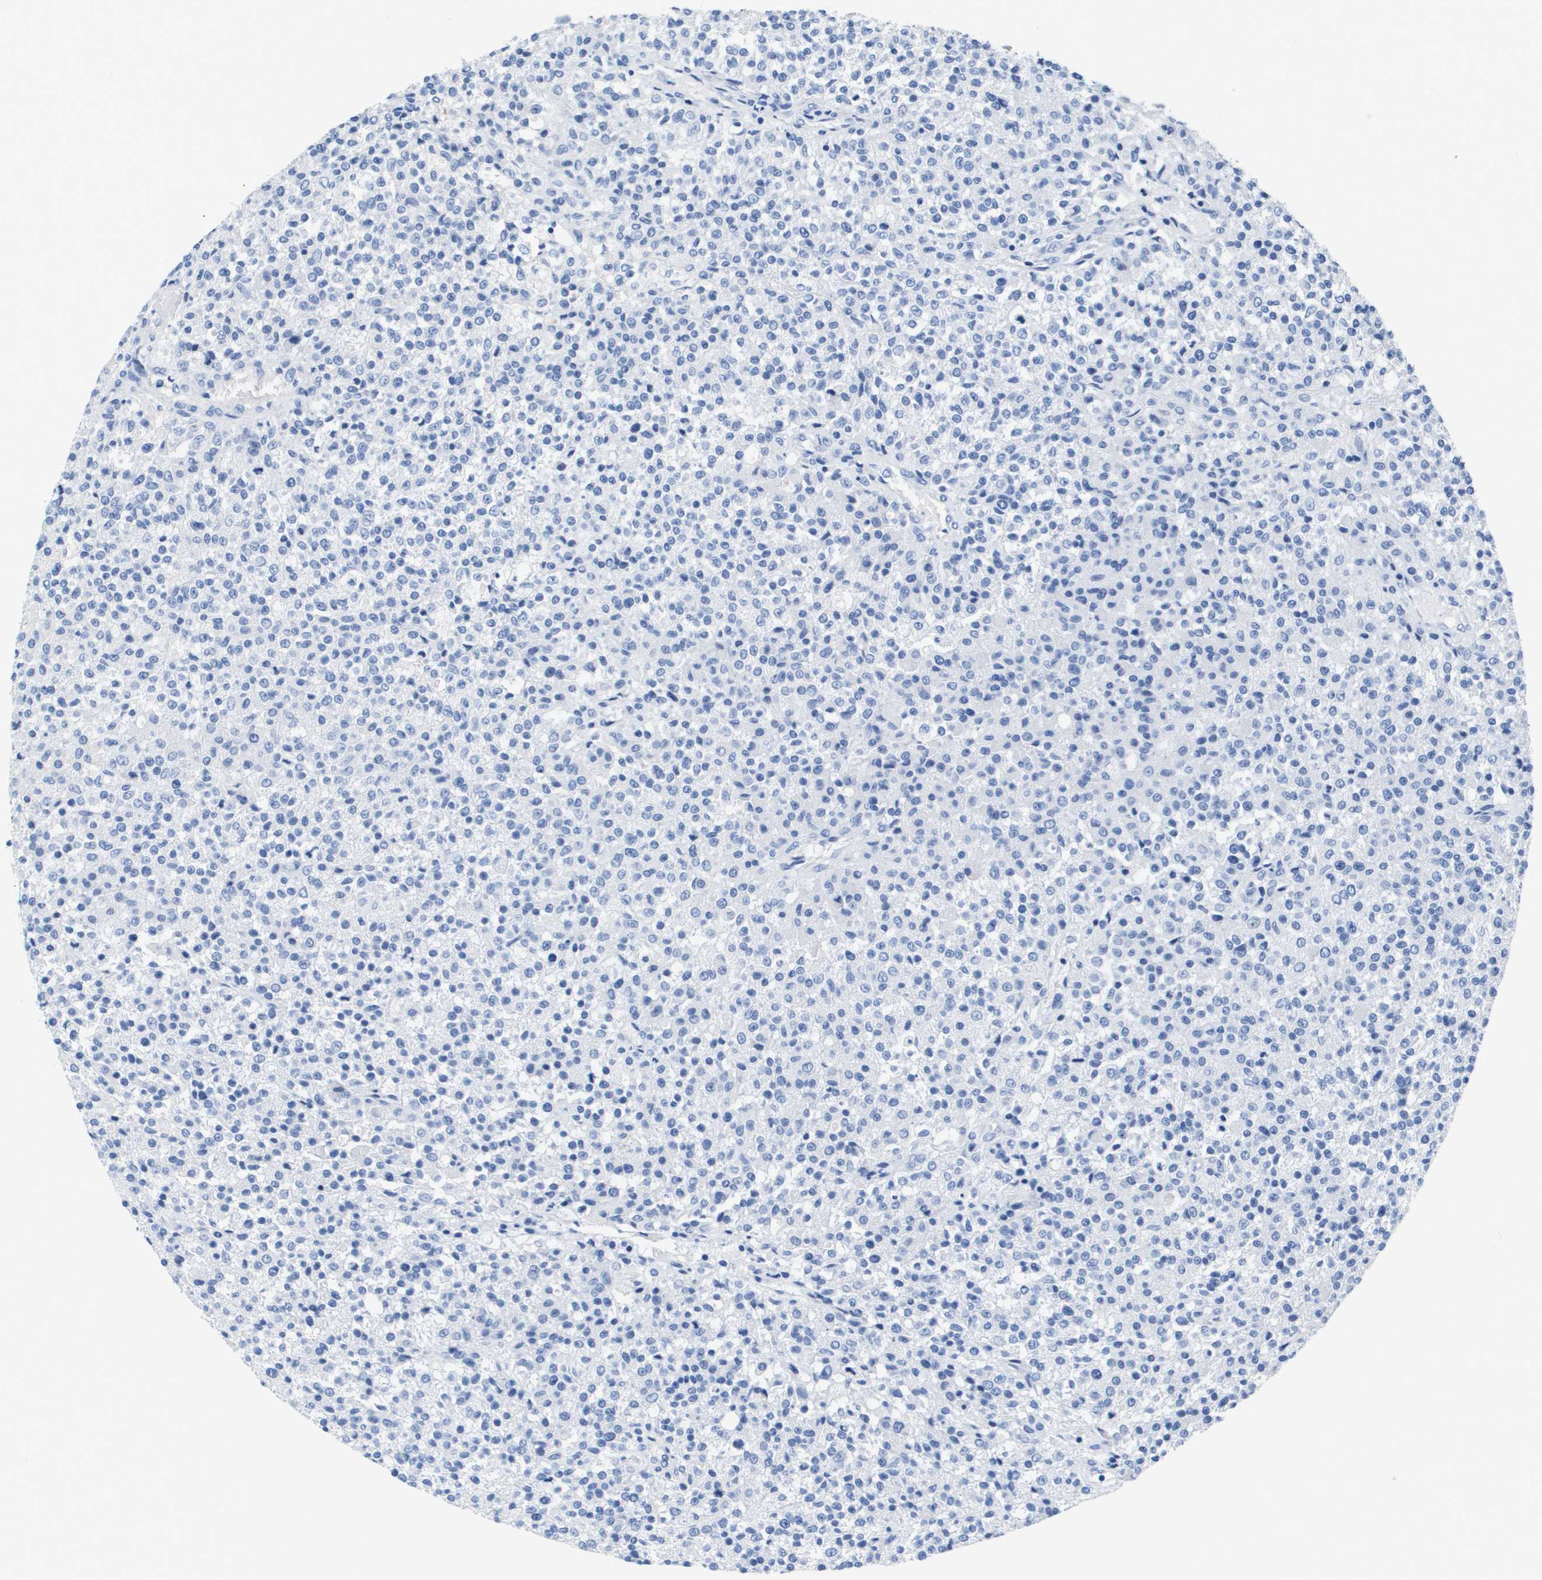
{"staining": {"intensity": "negative", "quantity": "none", "location": "none"}, "tissue": "testis cancer", "cell_type": "Tumor cells", "image_type": "cancer", "snomed": [{"axis": "morphology", "description": "Seminoma, NOS"}, {"axis": "topography", "description": "Testis"}], "caption": "IHC micrograph of testis cancer (seminoma) stained for a protein (brown), which displays no positivity in tumor cells.", "gene": "APOA1", "patient": {"sex": "male", "age": 59}}